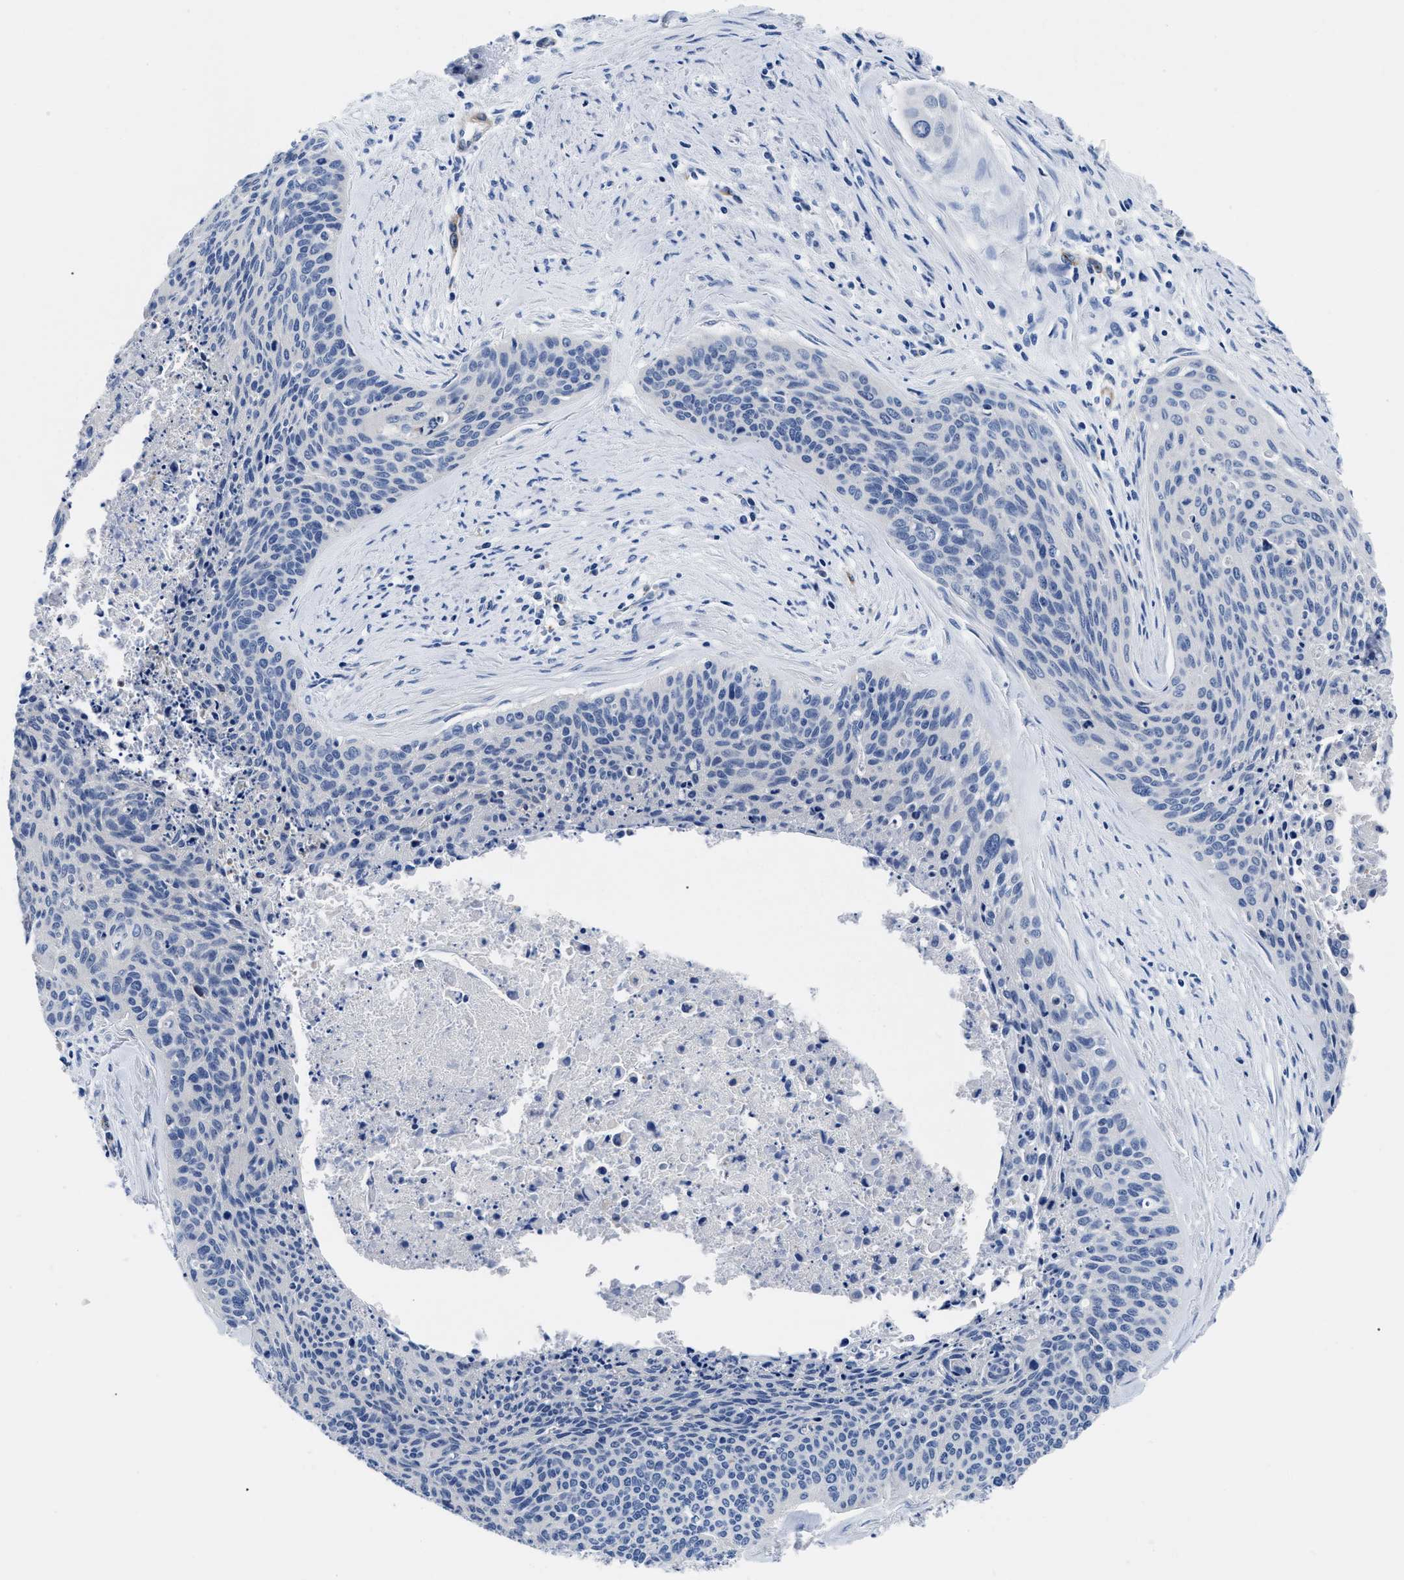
{"staining": {"intensity": "negative", "quantity": "none", "location": "none"}, "tissue": "cervical cancer", "cell_type": "Tumor cells", "image_type": "cancer", "snomed": [{"axis": "morphology", "description": "Squamous cell carcinoma, NOS"}, {"axis": "topography", "description": "Cervix"}], "caption": "A high-resolution photomicrograph shows IHC staining of squamous cell carcinoma (cervical), which reveals no significant positivity in tumor cells. (DAB (3,3'-diaminobenzidine) immunohistochemistry (IHC) with hematoxylin counter stain).", "gene": "SLC35F1", "patient": {"sex": "female", "age": 55}}